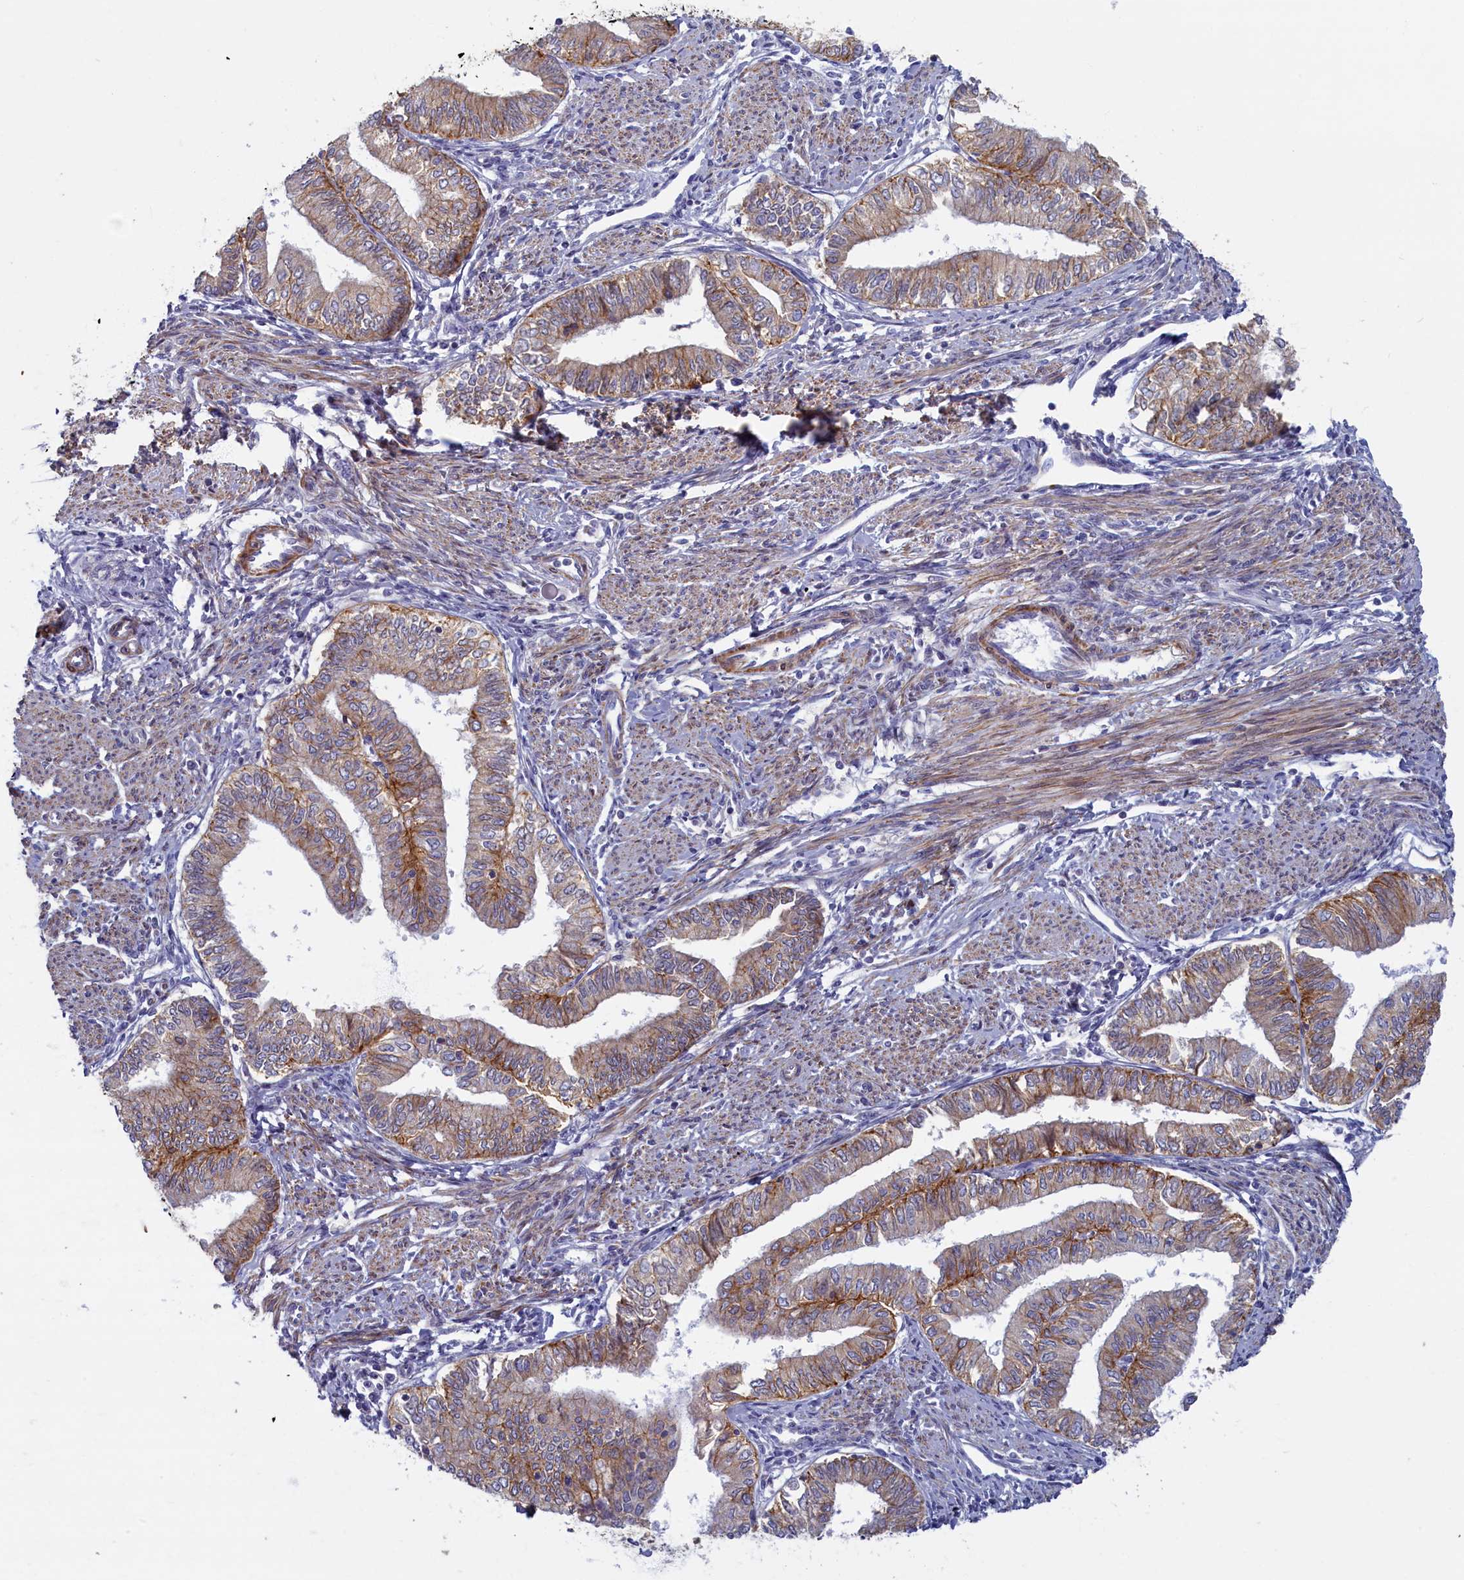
{"staining": {"intensity": "weak", "quantity": "25%-75%", "location": "cytoplasmic/membranous"}, "tissue": "endometrial cancer", "cell_type": "Tumor cells", "image_type": "cancer", "snomed": [{"axis": "morphology", "description": "Adenocarcinoma, NOS"}, {"axis": "topography", "description": "Endometrium"}], "caption": "Endometrial adenocarcinoma stained for a protein displays weak cytoplasmic/membranous positivity in tumor cells. The staining was performed using DAB (3,3'-diaminobenzidine), with brown indicating positive protein expression. Nuclei are stained blue with hematoxylin.", "gene": "TRPM4", "patient": {"sex": "female", "age": 66}}